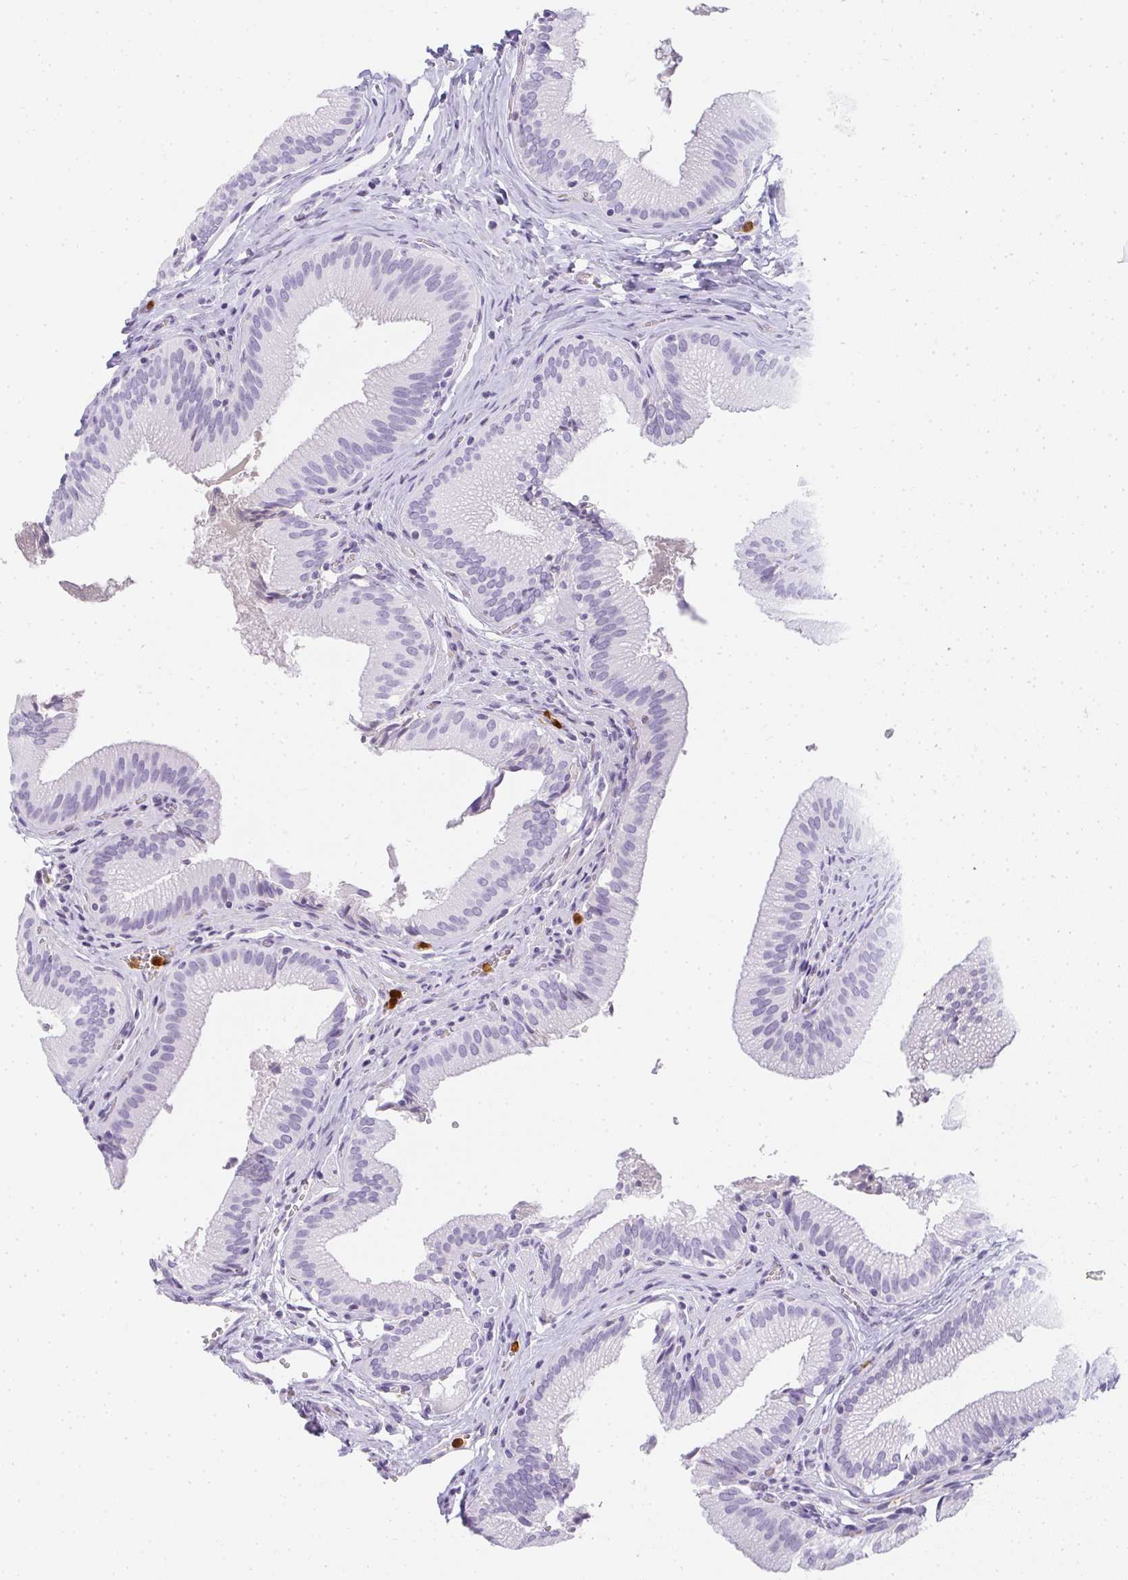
{"staining": {"intensity": "negative", "quantity": "none", "location": "none"}, "tissue": "gallbladder", "cell_type": "Glandular cells", "image_type": "normal", "snomed": [{"axis": "morphology", "description": "Normal tissue, NOS"}, {"axis": "topography", "description": "Gallbladder"}, {"axis": "topography", "description": "Peripheral nerve tissue"}], "caption": "The immunohistochemistry image has no significant positivity in glandular cells of gallbladder.", "gene": "HK3", "patient": {"sex": "male", "age": 17}}